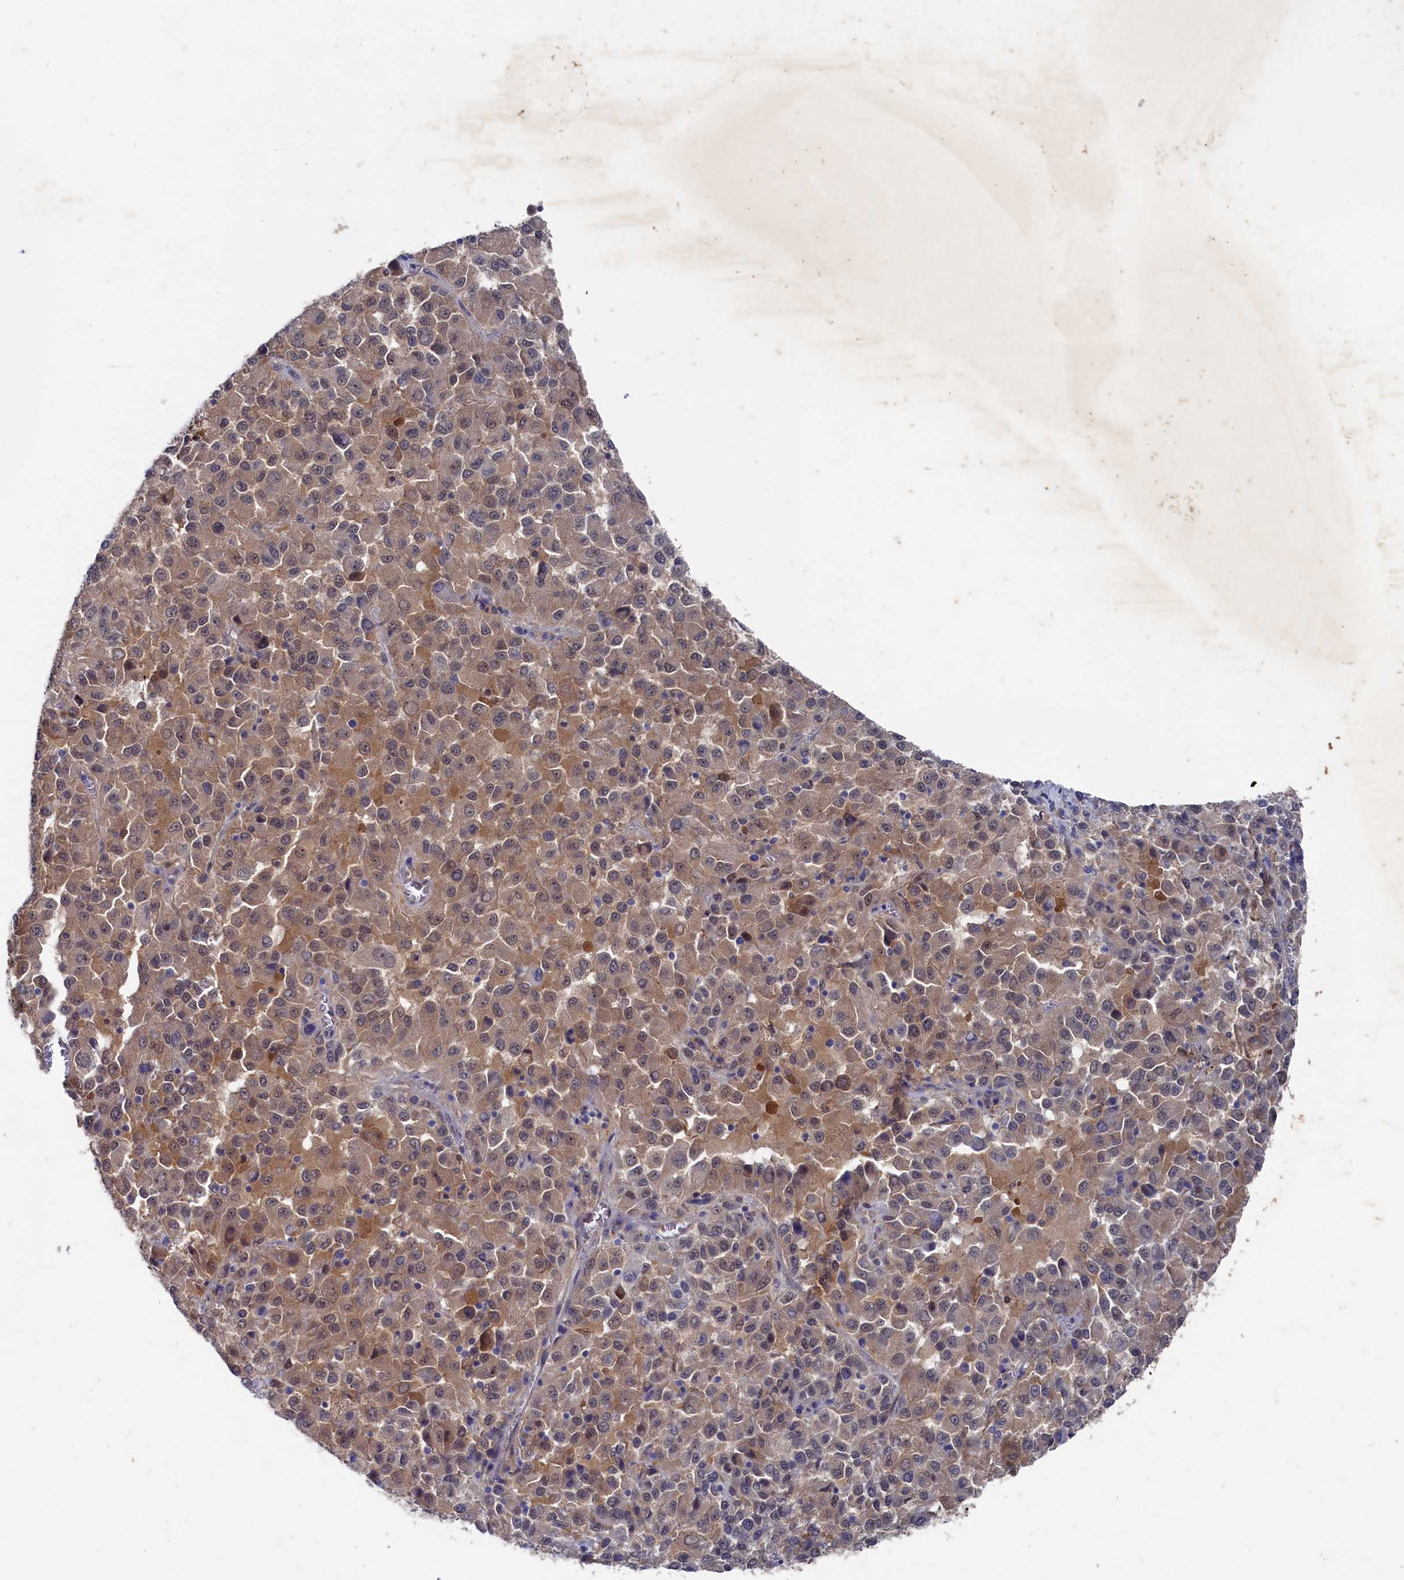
{"staining": {"intensity": "moderate", "quantity": ">75%", "location": "cytoplasmic/membranous,nuclear"}, "tissue": "melanoma", "cell_type": "Tumor cells", "image_type": "cancer", "snomed": [{"axis": "morphology", "description": "Malignant melanoma, Metastatic site"}, {"axis": "topography", "description": "Lung"}], "caption": "Immunohistochemistry of melanoma shows medium levels of moderate cytoplasmic/membranous and nuclear staining in about >75% of tumor cells.", "gene": "RNH1", "patient": {"sex": "male", "age": 64}}